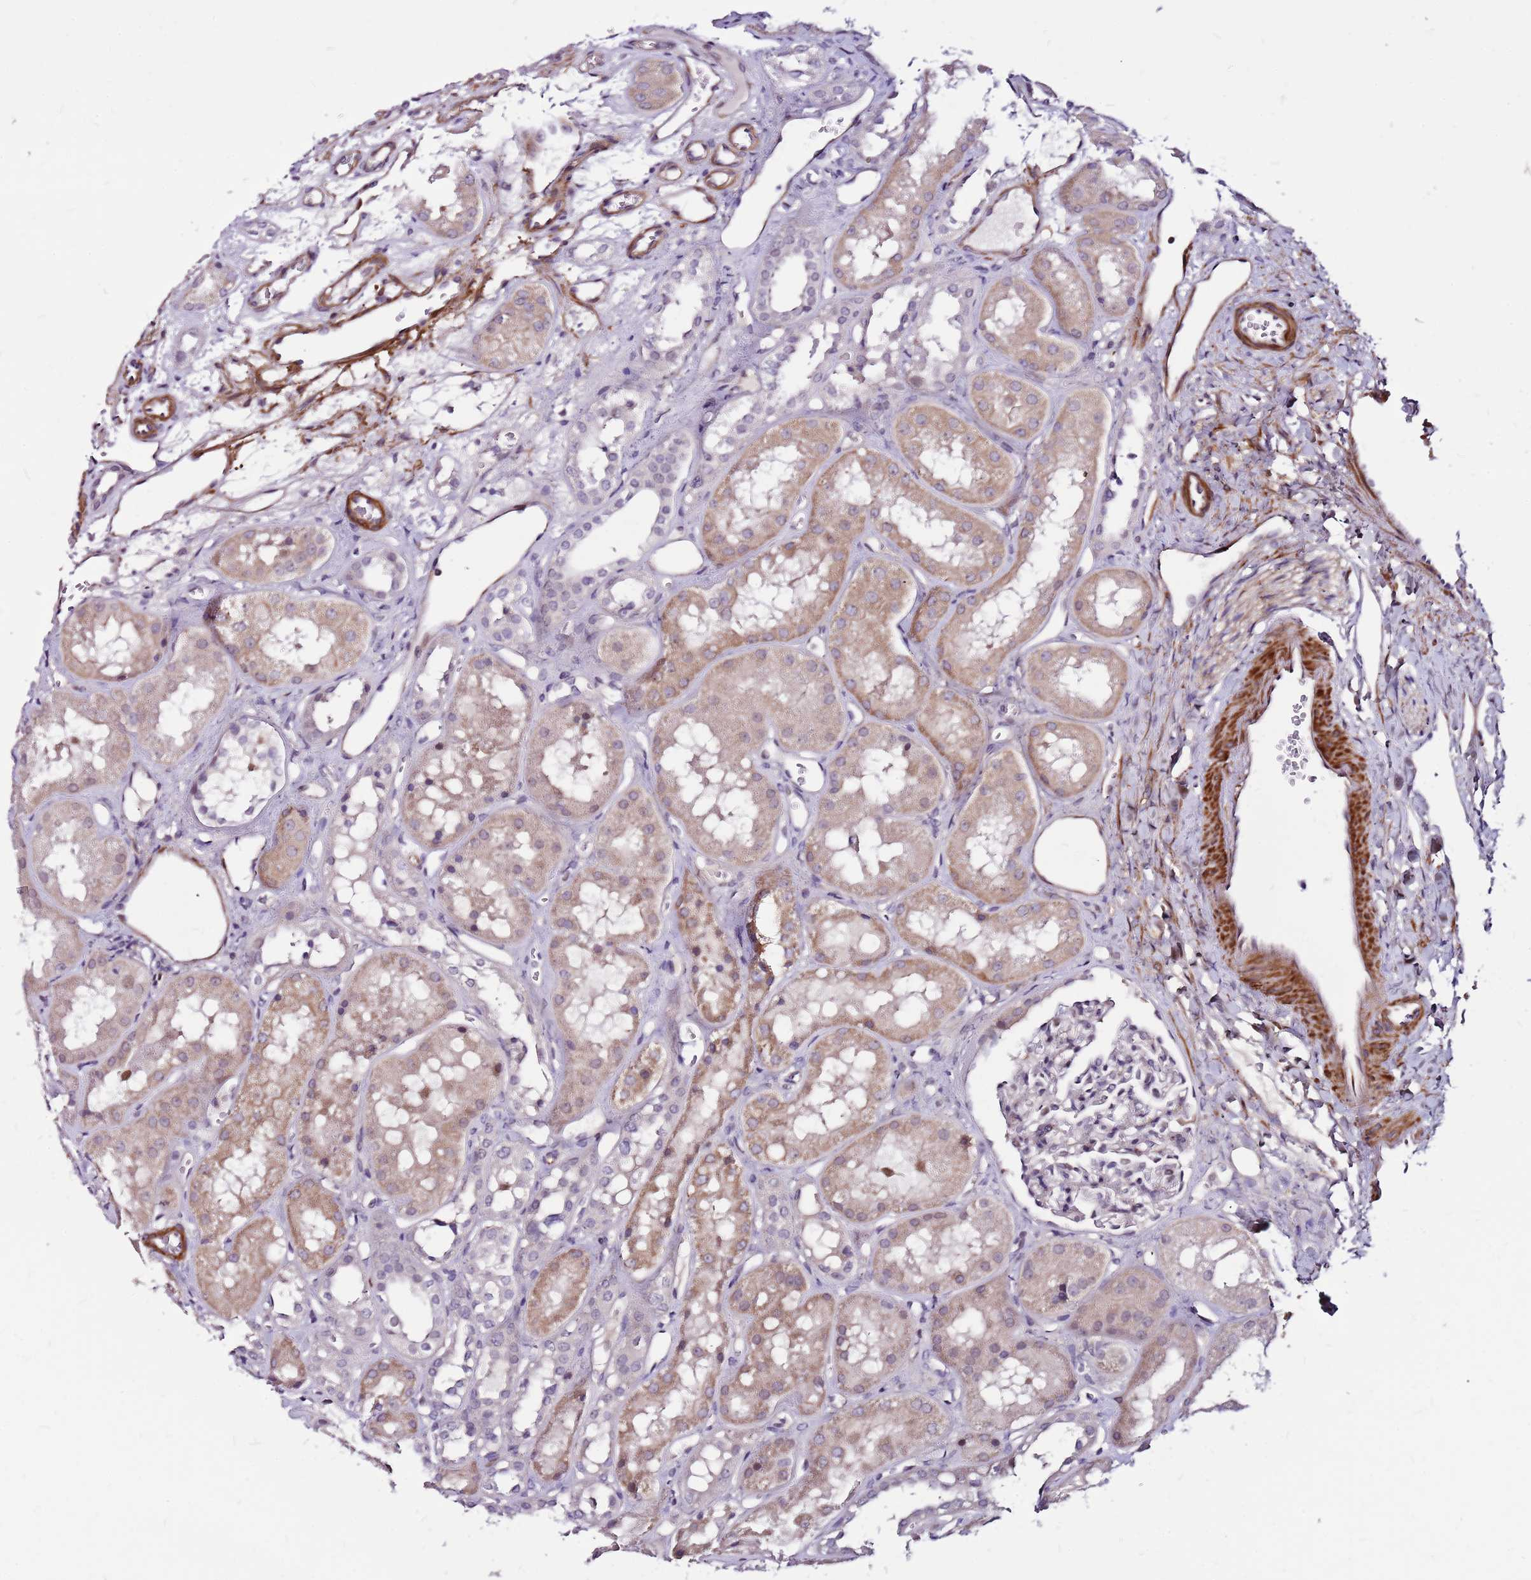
{"staining": {"intensity": "negative", "quantity": "none", "location": "none"}, "tissue": "kidney", "cell_type": "Cells in glomeruli", "image_type": "normal", "snomed": [{"axis": "morphology", "description": "Normal tissue, NOS"}, {"axis": "topography", "description": "Kidney"}], "caption": "The image reveals no significant positivity in cells in glomeruli of kidney. Nuclei are stained in blue.", "gene": "POLE3", "patient": {"sex": "male", "age": 16}}